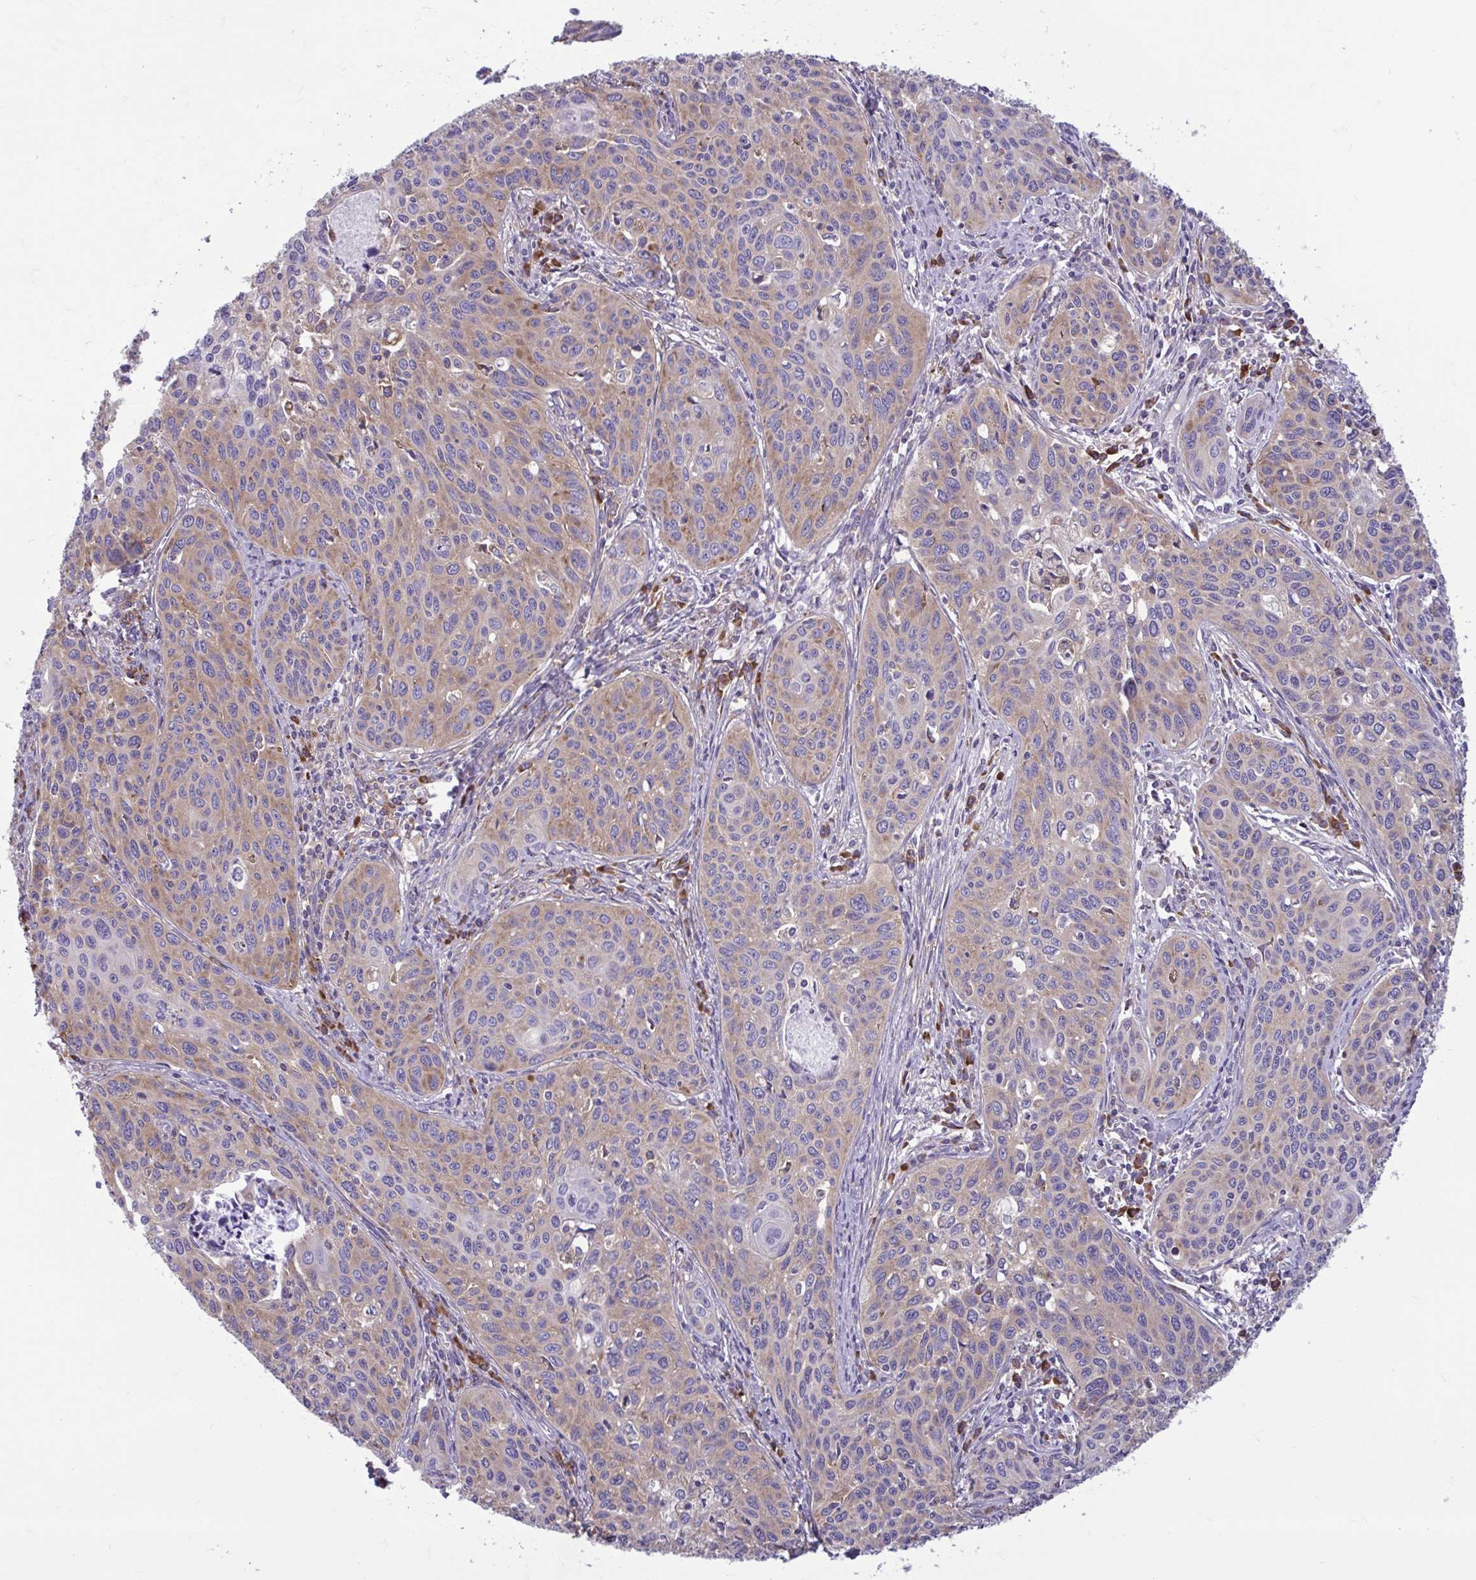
{"staining": {"intensity": "moderate", "quantity": ">75%", "location": "cytoplasmic/membranous"}, "tissue": "cervical cancer", "cell_type": "Tumor cells", "image_type": "cancer", "snomed": [{"axis": "morphology", "description": "Squamous cell carcinoma, NOS"}, {"axis": "topography", "description": "Cervix"}], "caption": "Tumor cells reveal medium levels of moderate cytoplasmic/membranous staining in about >75% of cells in human cervical squamous cell carcinoma.", "gene": "RPS16", "patient": {"sex": "female", "age": 31}}